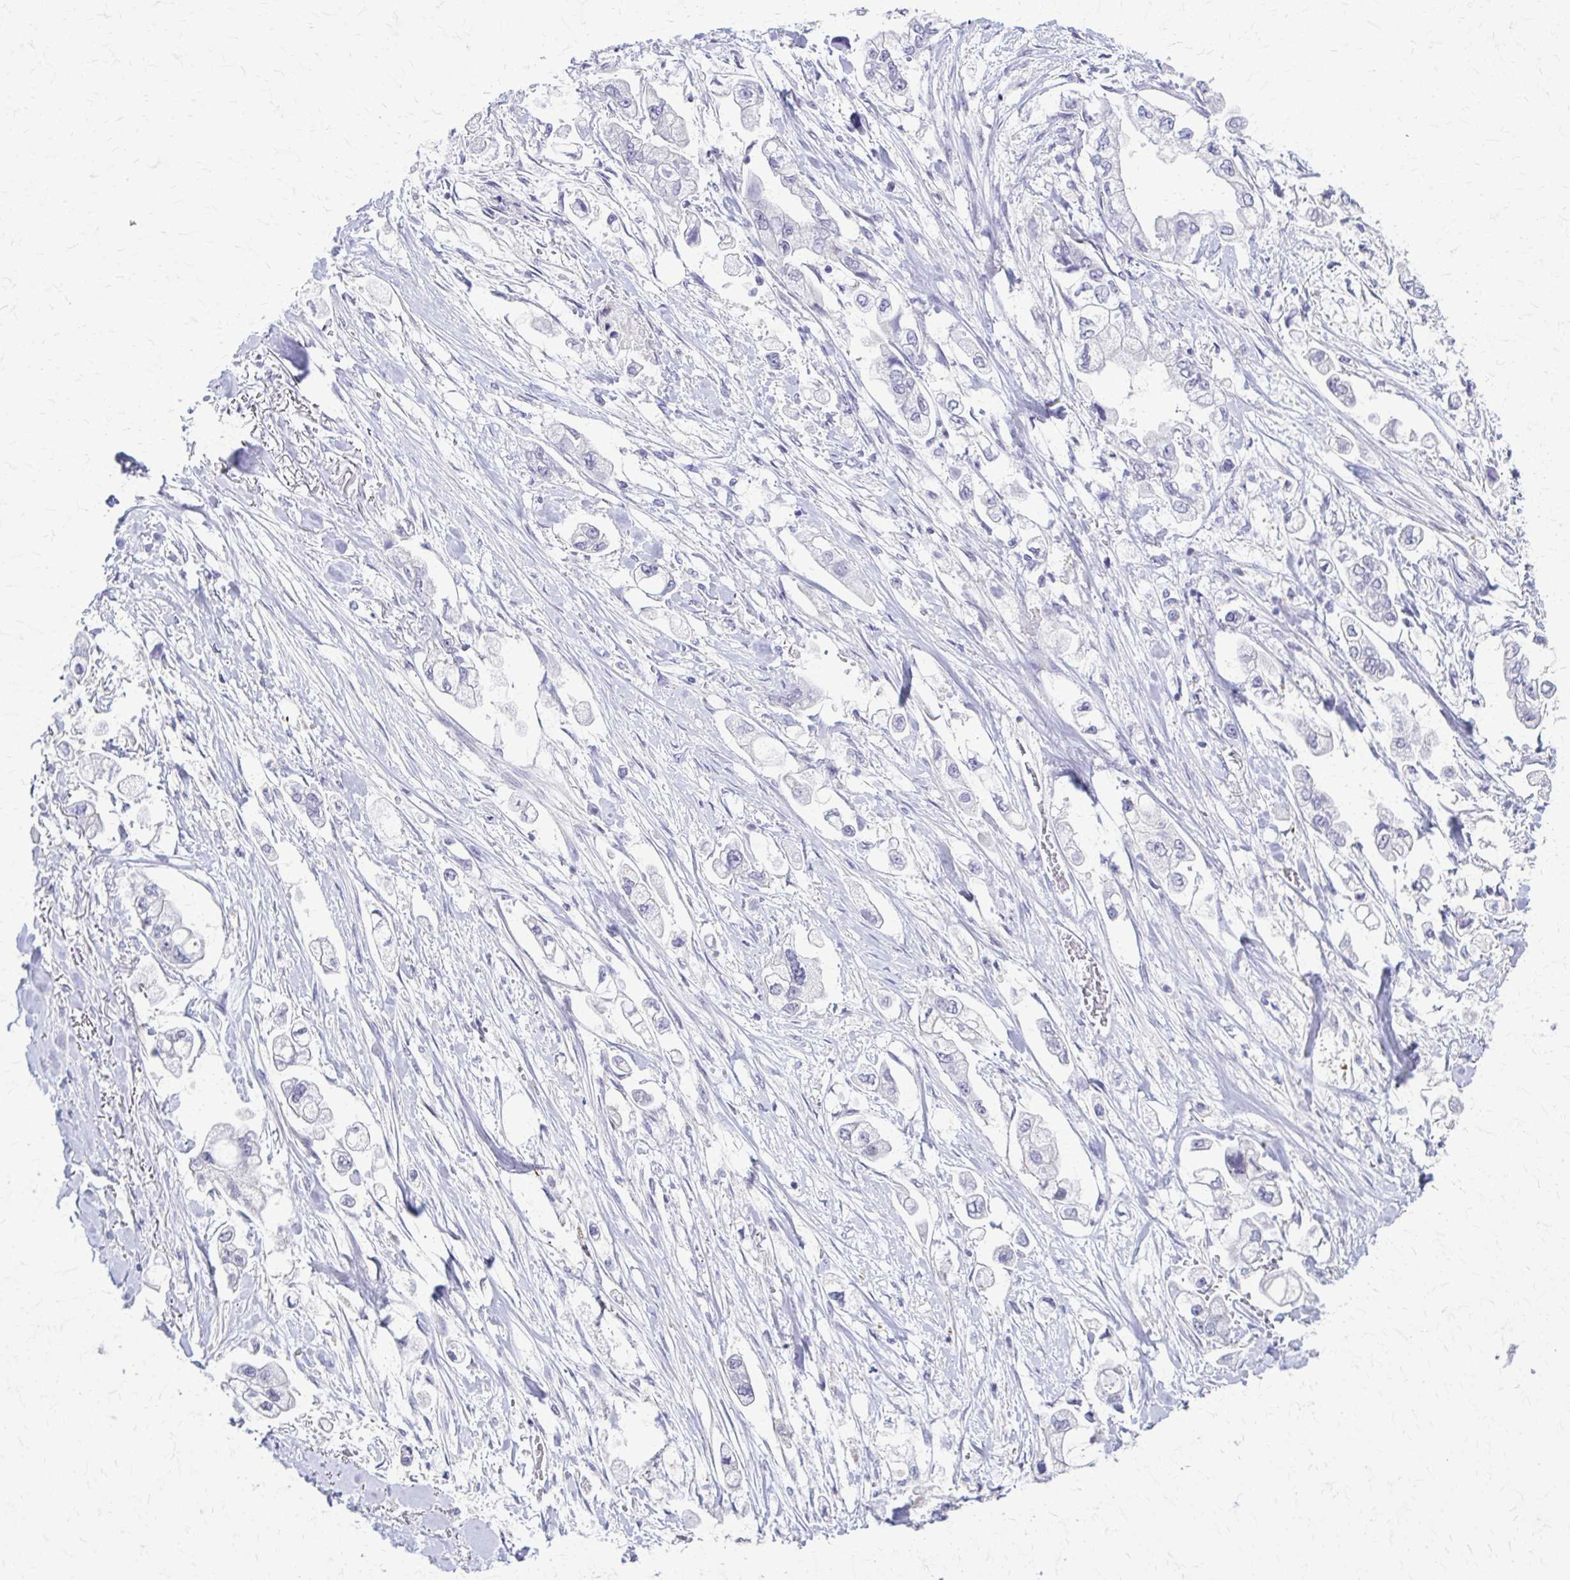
{"staining": {"intensity": "negative", "quantity": "none", "location": "none"}, "tissue": "stomach cancer", "cell_type": "Tumor cells", "image_type": "cancer", "snomed": [{"axis": "morphology", "description": "Adenocarcinoma, NOS"}, {"axis": "topography", "description": "Stomach"}], "caption": "An immunohistochemistry (IHC) histopathology image of stomach cancer (adenocarcinoma) is shown. There is no staining in tumor cells of stomach cancer (adenocarcinoma).", "gene": "RHOBTB2", "patient": {"sex": "male", "age": 62}}